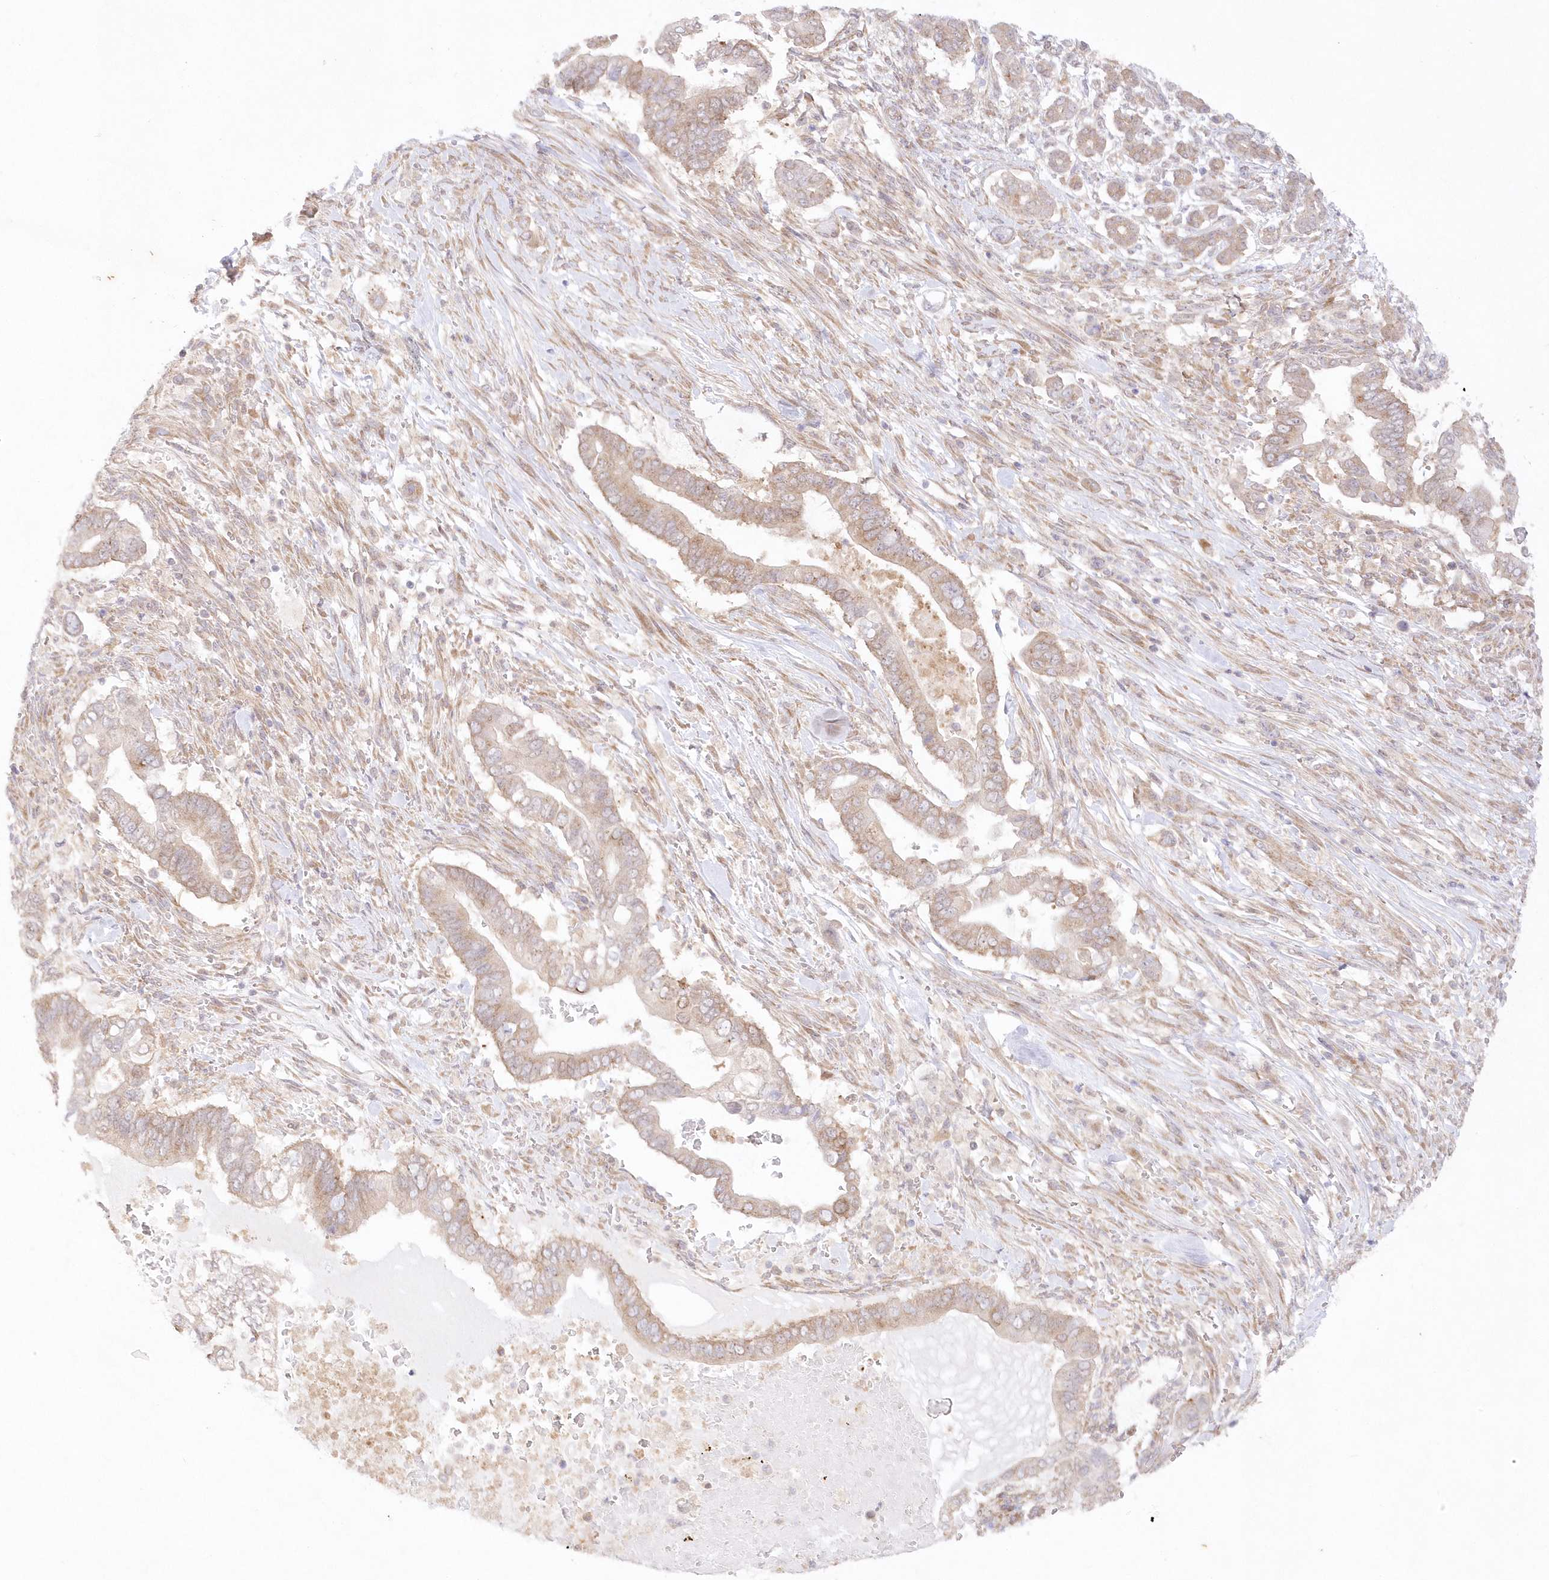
{"staining": {"intensity": "moderate", "quantity": "25%-75%", "location": "cytoplasmic/membranous"}, "tissue": "pancreatic cancer", "cell_type": "Tumor cells", "image_type": "cancer", "snomed": [{"axis": "morphology", "description": "Adenocarcinoma, NOS"}, {"axis": "topography", "description": "Pancreas"}], "caption": "IHC of pancreatic cancer reveals medium levels of moderate cytoplasmic/membranous positivity in about 25%-75% of tumor cells.", "gene": "RNPEP", "patient": {"sex": "male", "age": 68}}